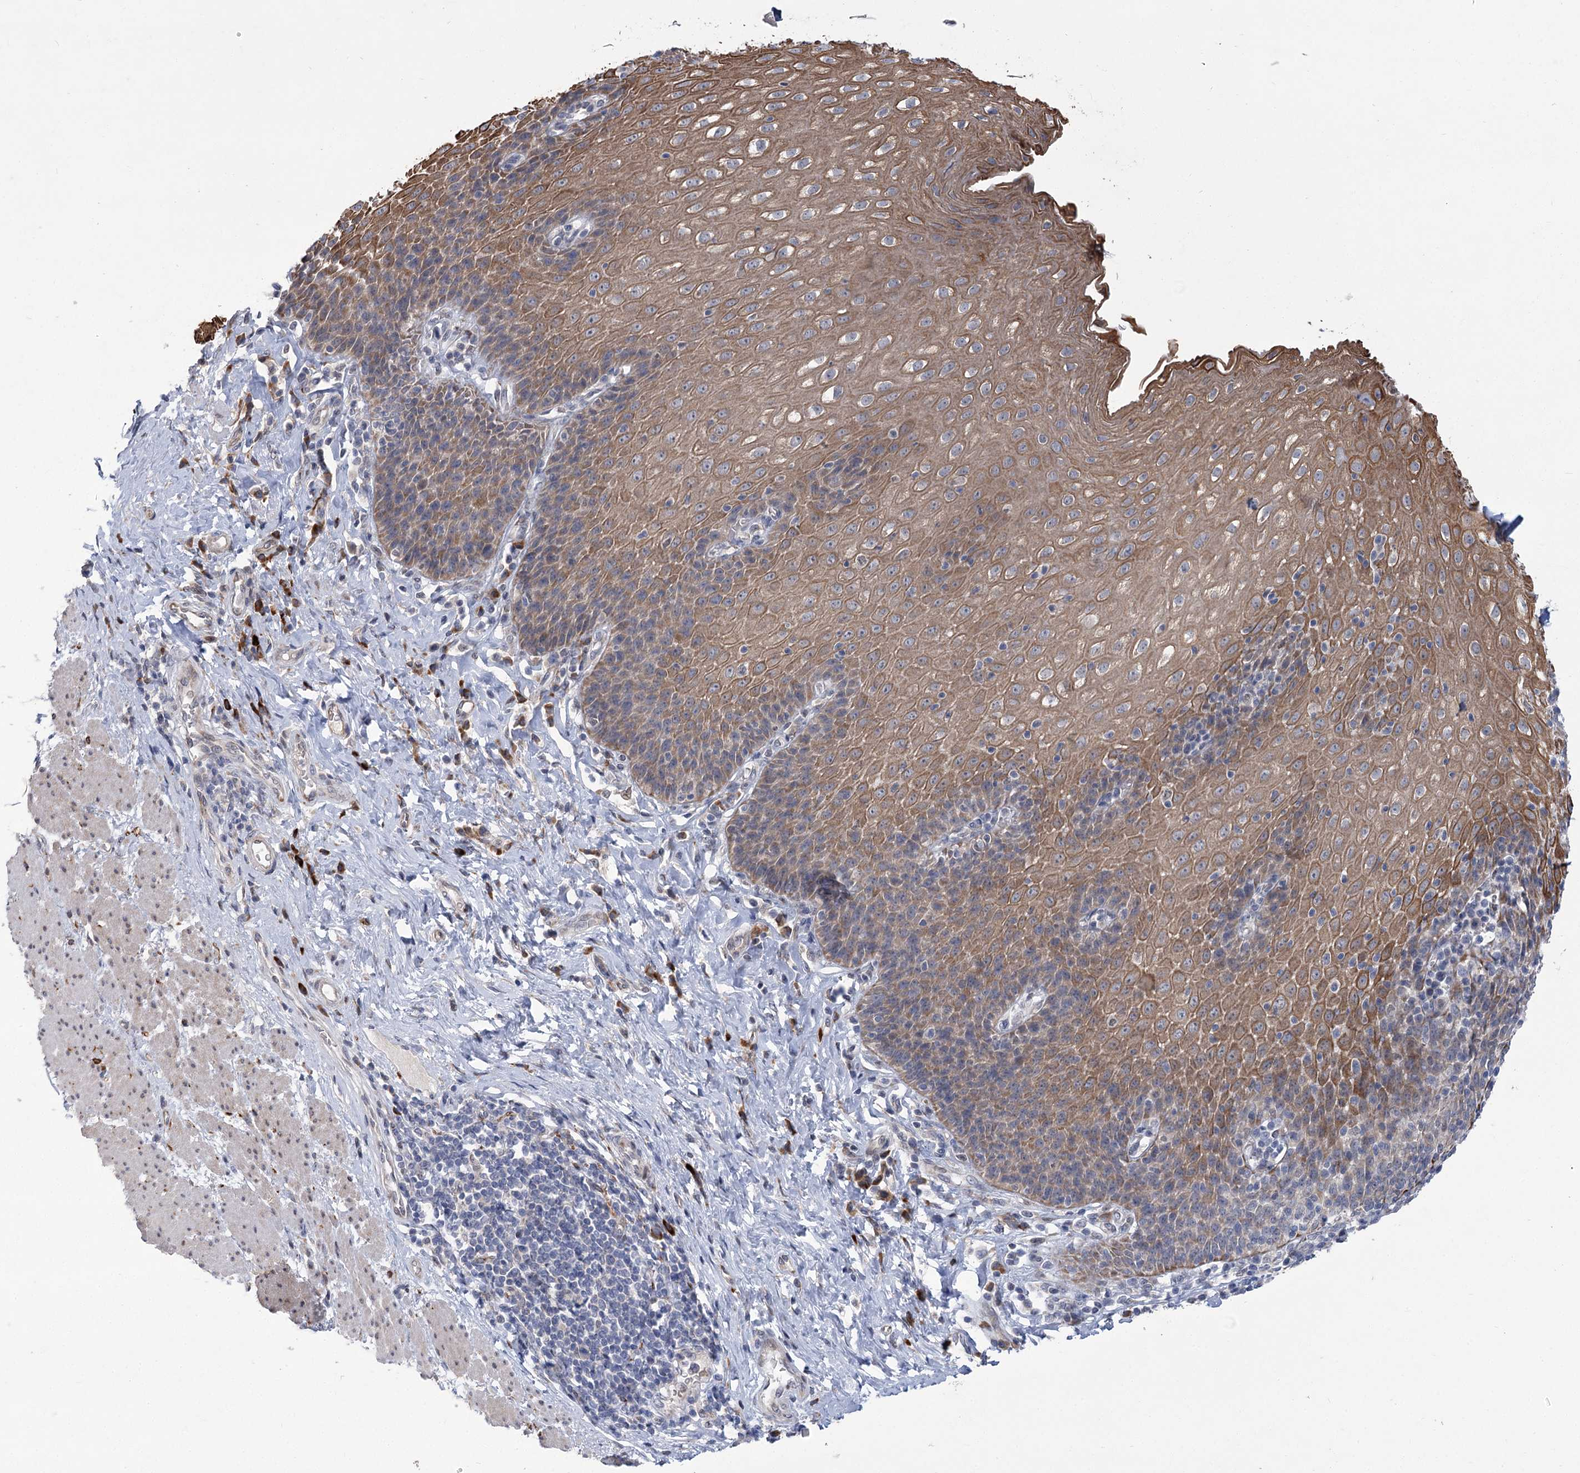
{"staining": {"intensity": "moderate", "quantity": "25%-75%", "location": "cytoplasmic/membranous"}, "tissue": "esophagus", "cell_type": "Squamous epithelial cells", "image_type": "normal", "snomed": [{"axis": "morphology", "description": "Normal tissue, NOS"}, {"axis": "topography", "description": "Esophagus"}], "caption": "Immunohistochemical staining of unremarkable human esophagus shows medium levels of moderate cytoplasmic/membranous expression in approximately 25%-75% of squamous epithelial cells.", "gene": "GCNT4", "patient": {"sex": "female", "age": 61}}